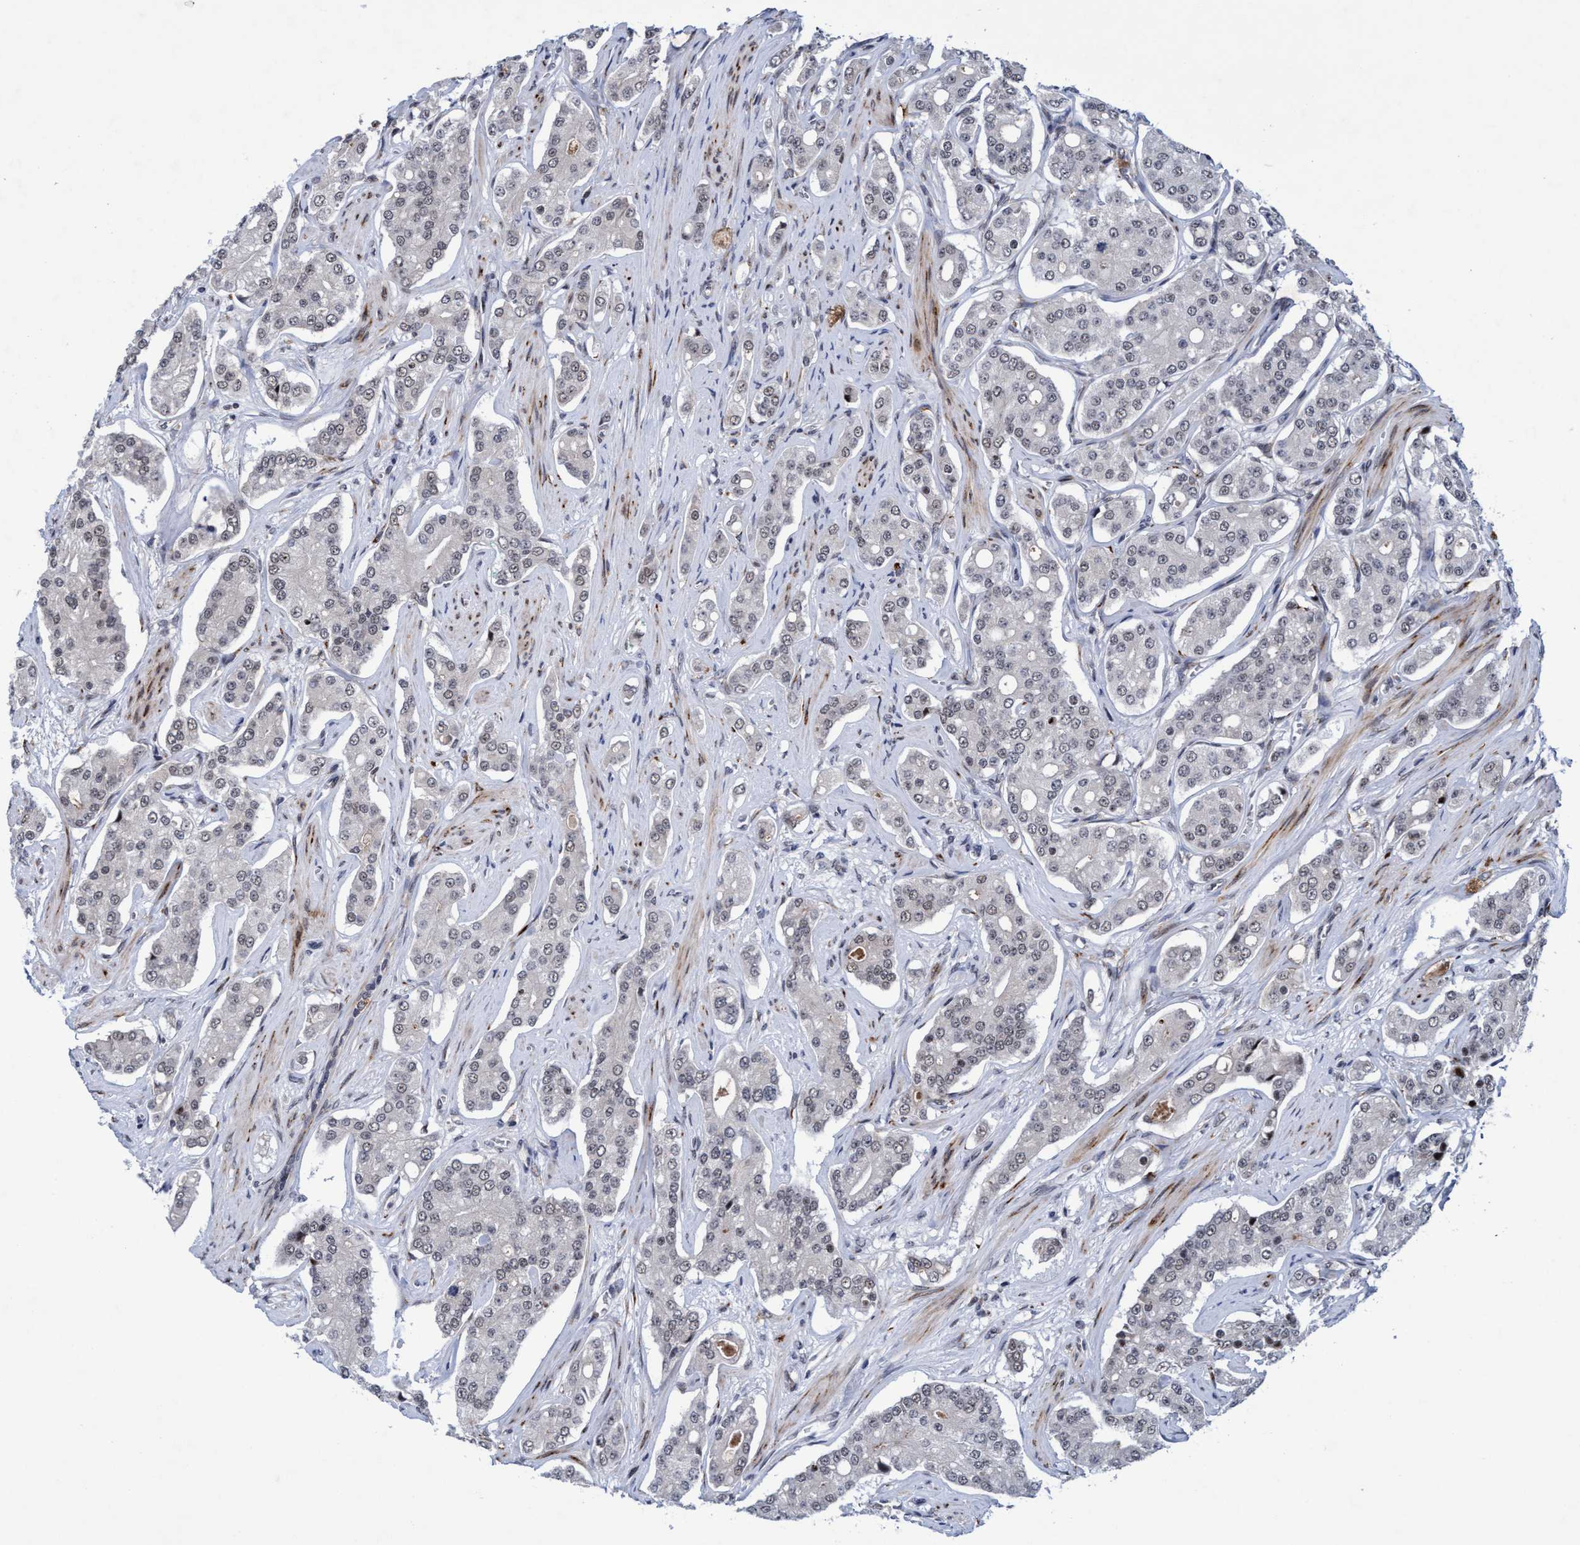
{"staining": {"intensity": "negative", "quantity": "none", "location": "none"}, "tissue": "prostate cancer", "cell_type": "Tumor cells", "image_type": "cancer", "snomed": [{"axis": "morphology", "description": "Adenocarcinoma, High grade"}, {"axis": "topography", "description": "Prostate"}], "caption": "The image reveals no significant staining in tumor cells of prostate cancer.", "gene": "GLT6D1", "patient": {"sex": "male", "age": 71}}